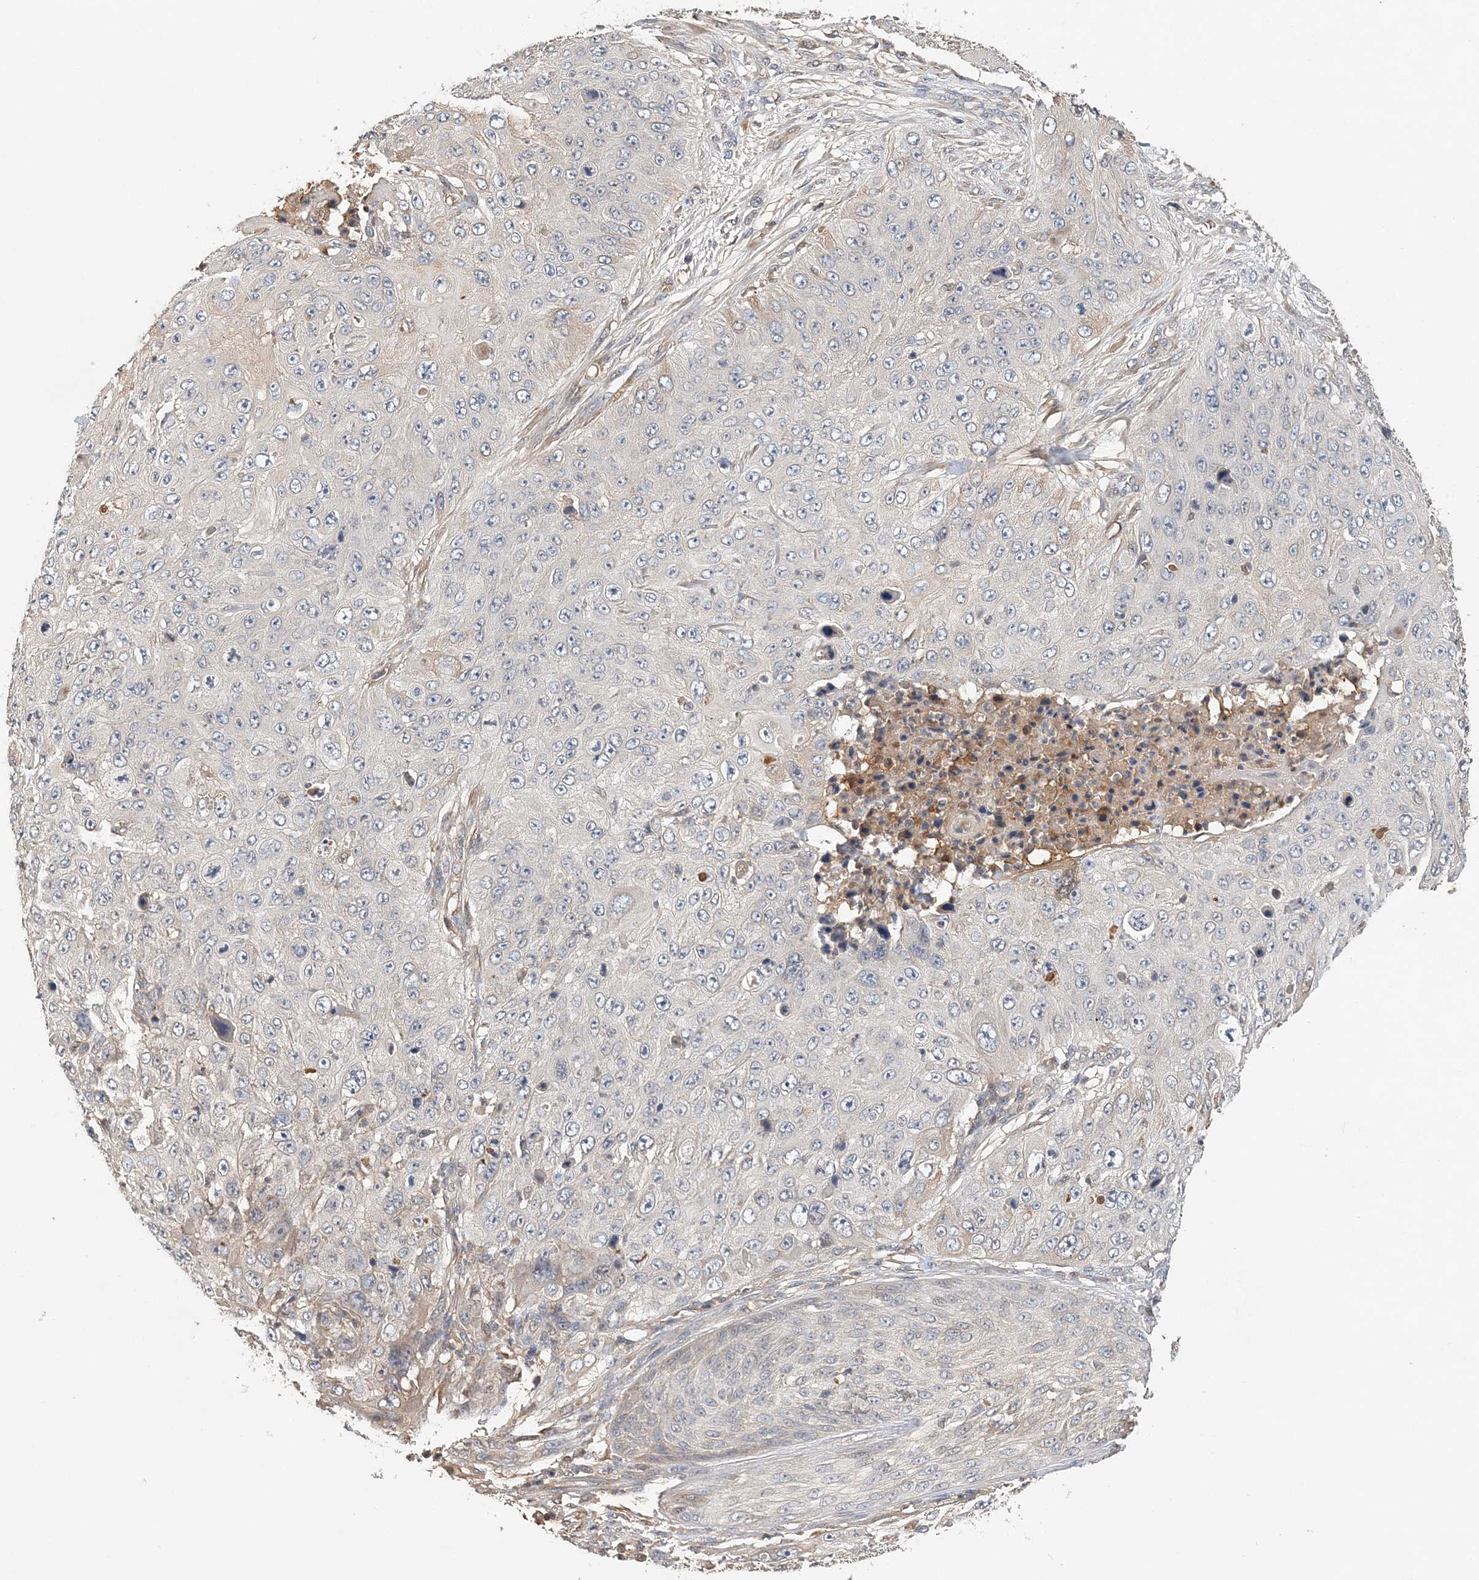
{"staining": {"intensity": "negative", "quantity": "none", "location": "none"}, "tissue": "skin cancer", "cell_type": "Tumor cells", "image_type": "cancer", "snomed": [{"axis": "morphology", "description": "Squamous cell carcinoma, NOS"}, {"axis": "topography", "description": "Skin"}], "caption": "An IHC image of squamous cell carcinoma (skin) is shown. There is no staining in tumor cells of squamous cell carcinoma (skin). (DAB (3,3'-diaminobenzidine) IHC with hematoxylin counter stain).", "gene": "SYCP3", "patient": {"sex": "female", "age": 80}}